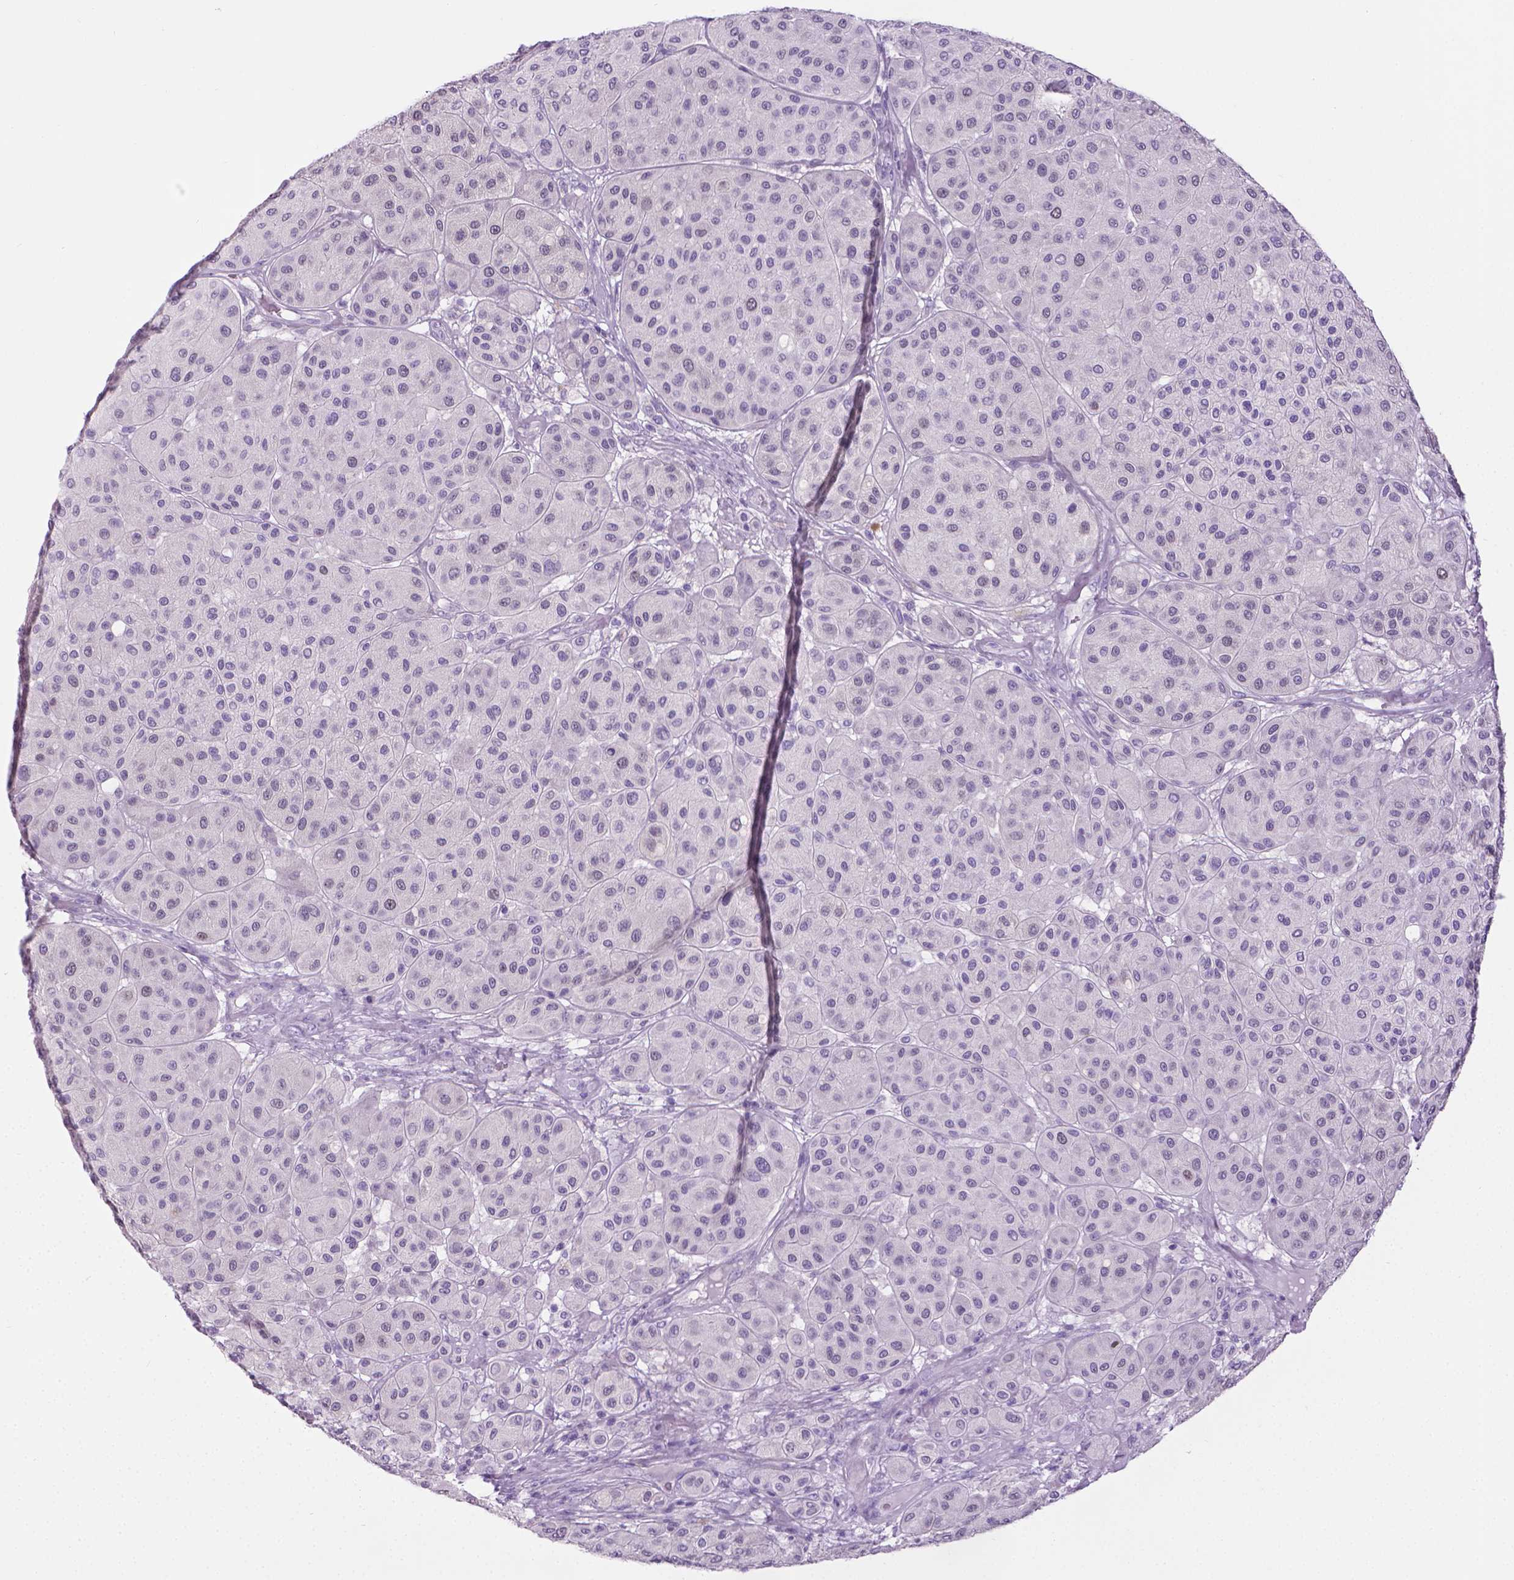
{"staining": {"intensity": "negative", "quantity": "none", "location": "none"}, "tissue": "melanoma", "cell_type": "Tumor cells", "image_type": "cancer", "snomed": [{"axis": "morphology", "description": "Malignant melanoma, Metastatic site"}, {"axis": "topography", "description": "Smooth muscle"}], "caption": "Protein analysis of melanoma exhibits no significant staining in tumor cells.", "gene": "SPAG6", "patient": {"sex": "male", "age": 41}}